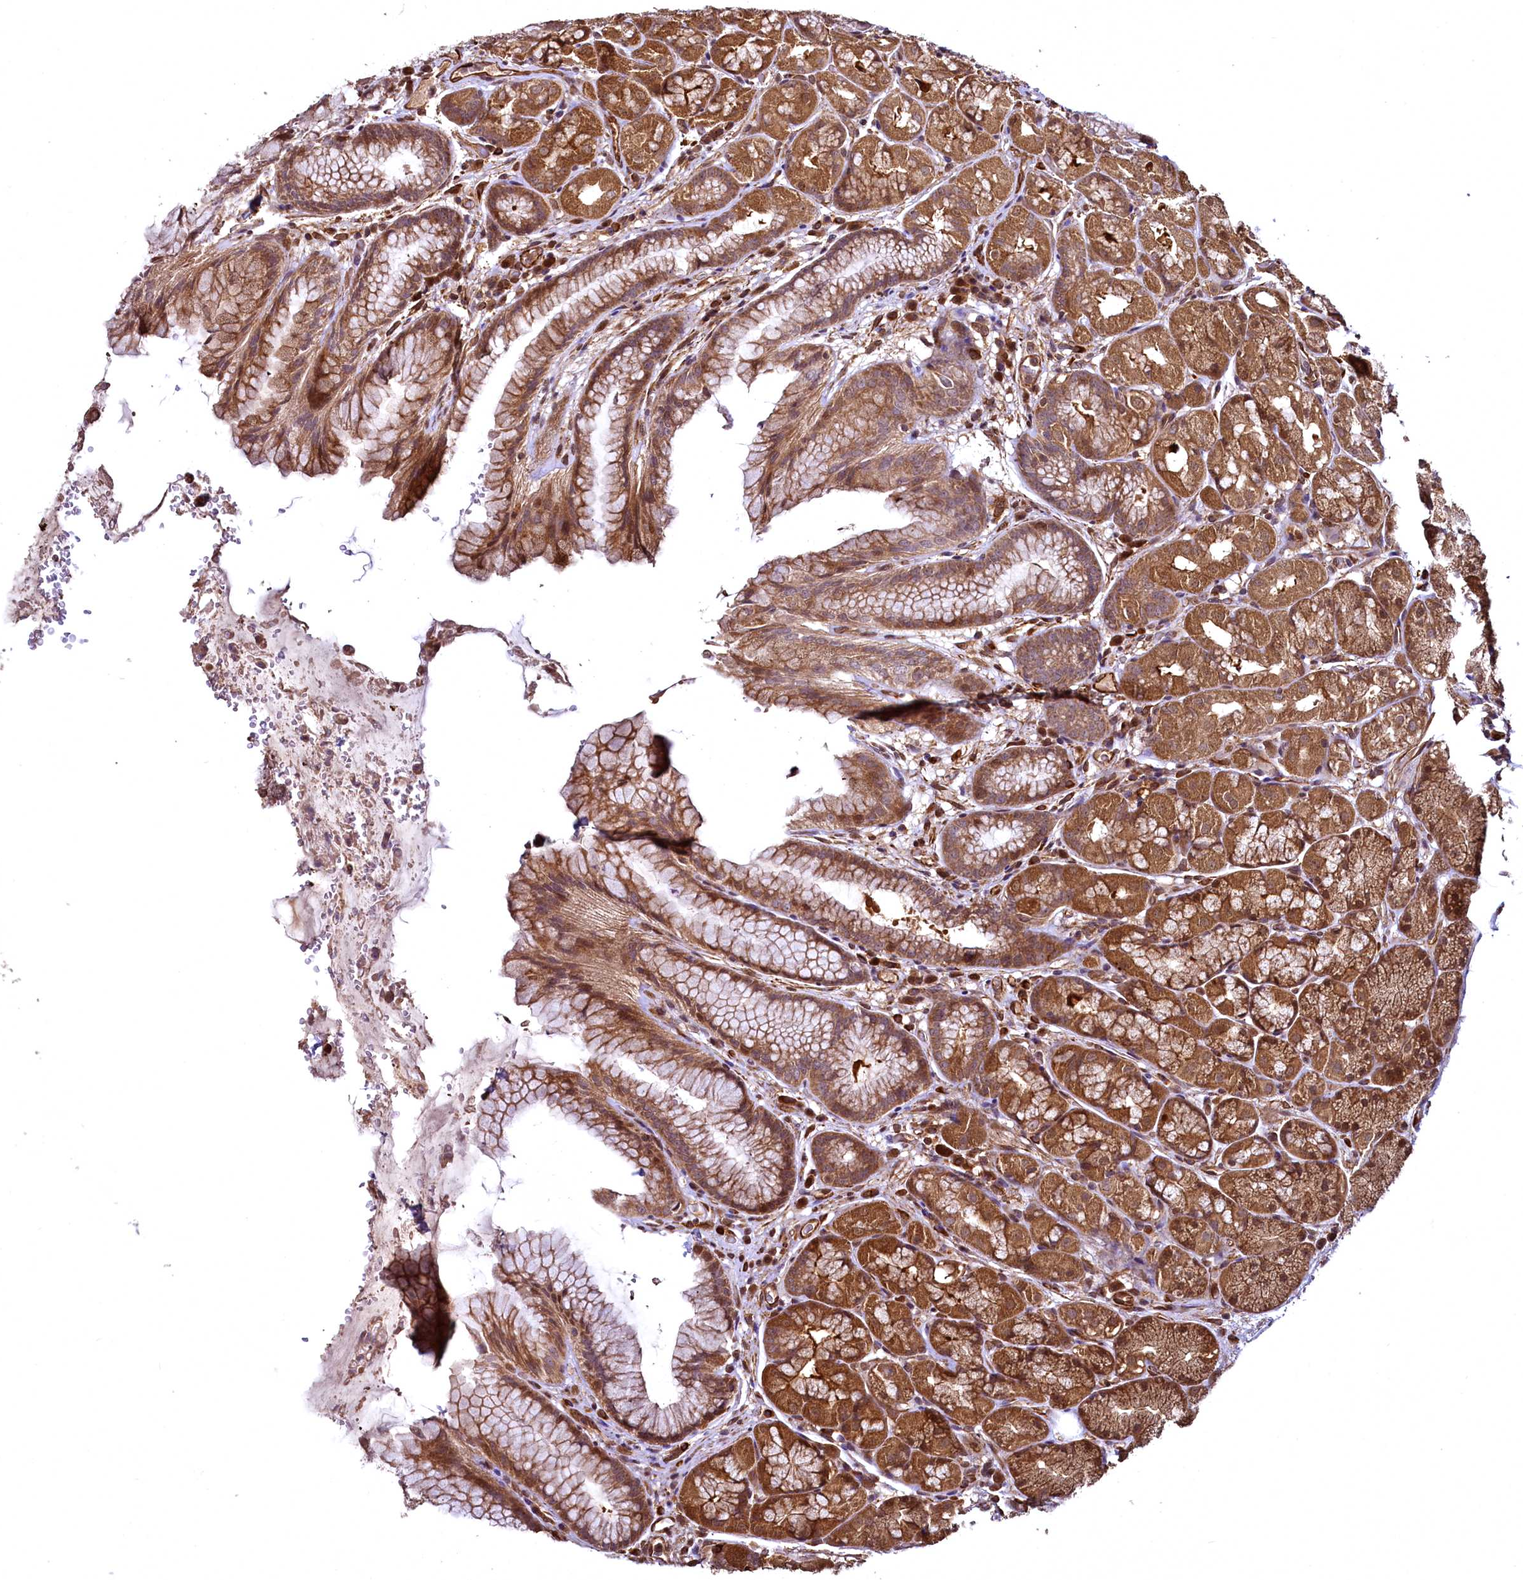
{"staining": {"intensity": "moderate", "quantity": ">75%", "location": "cytoplasmic/membranous,nuclear"}, "tissue": "stomach", "cell_type": "Glandular cells", "image_type": "normal", "snomed": [{"axis": "morphology", "description": "Normal tissue, NOS"}, {"axis": "topography", "description": "Stomach"}], "caption": "Immunohistochemical staining of unremarkable stomach exhibits moderate cytoplasmic/membranous,nuclear protein expression in approximately >75% of glandular cells.", "gene": "TBCEL", "patient": {"sex": "male", "age": 63}}